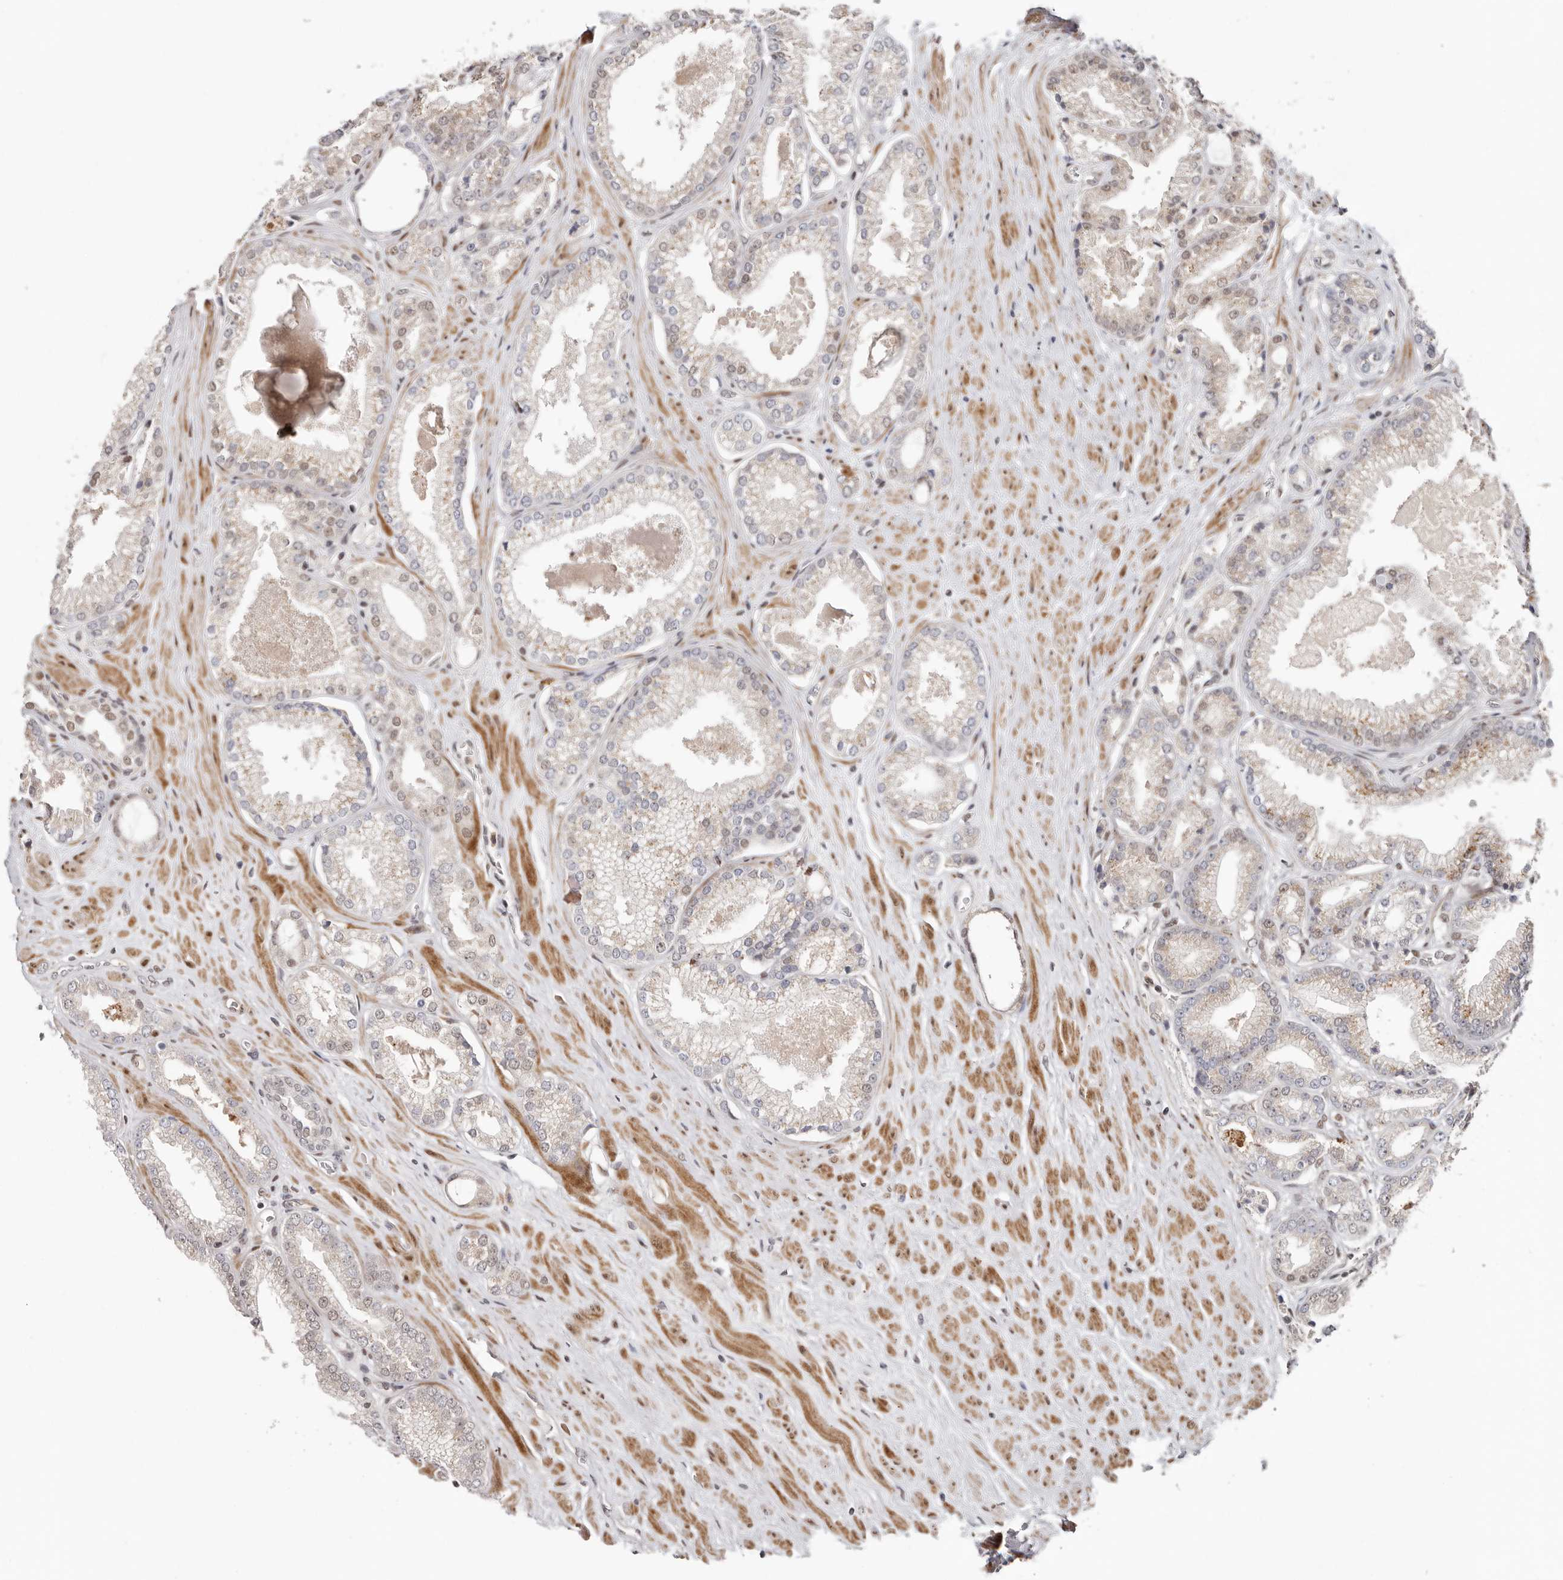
{"staining": {"intensity": "weak", "quantity": "25%-75%", "location": "cytoplasmic/membranous"}, "tissue": "prostate cancer", "cell_type": "Tumor cells", "image_type": "cancer", "snomed": [{"axis": "morphology", "description": "Adenocarcinoma, Low grade"}, {"axis": "topography", "description": "Prostate"}], "caption": "Prostate low-grade adenocarcinoma stained for a protein displays weak cytoplasmic/membranous positivity in tumor cells. (IHC, brightfield microscopy, high magnification).", "gene": "SMAD7", "patient": {"sex": "male", "age": 62}}